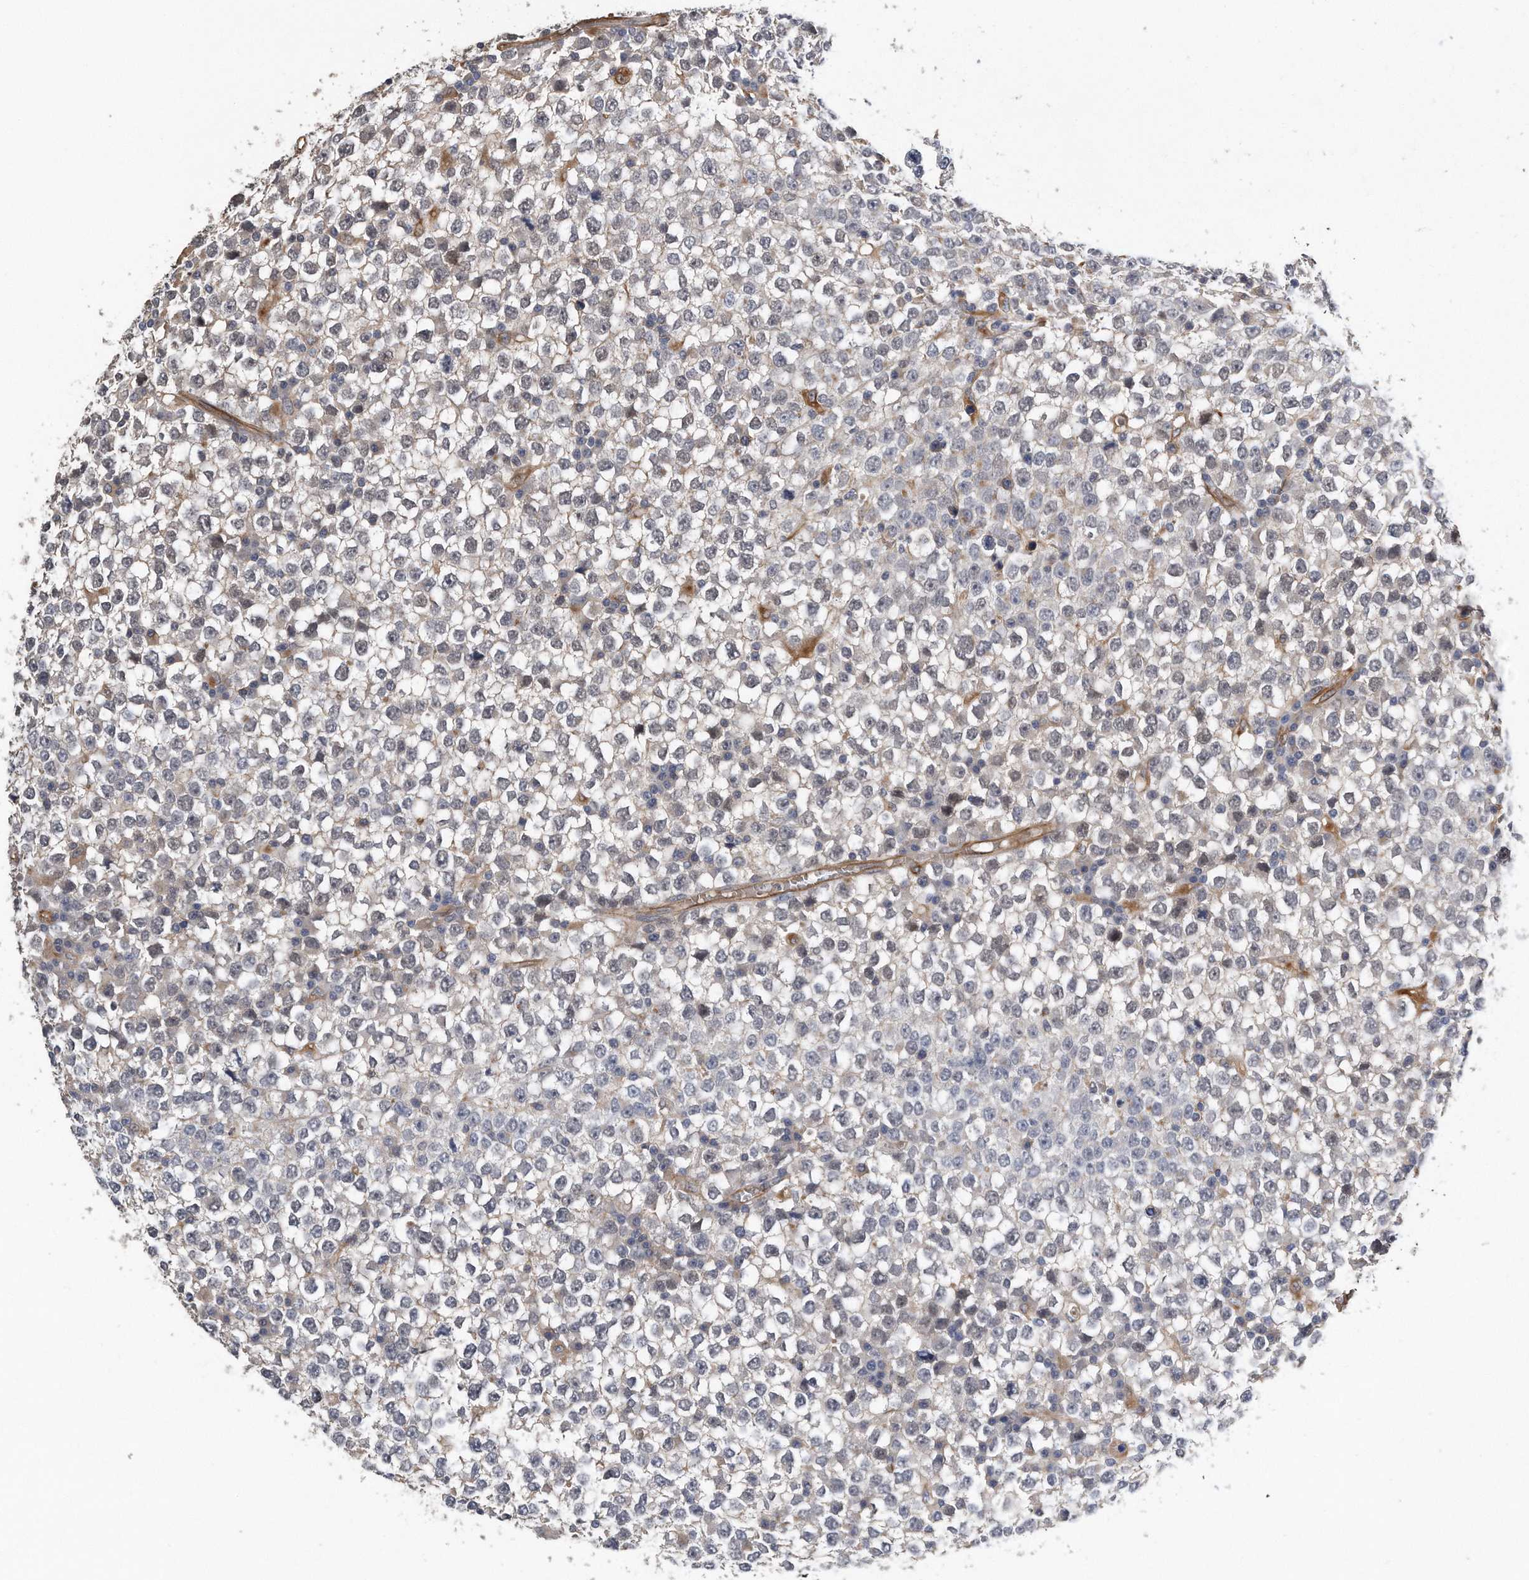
{"staining": {"intensity": "negative", "quantity": "none", "location": "none"}, "tissue": "testis cancer", "cell_type": "Tumor cells", "image_type": "cancer", "snomed": [{"axis": "morphology", "description": "Seminoma, NOS"}, {"axis": "topography", "description": "Testis"}], "caption": "Immunohistochemistry (IHC) of testis cancer exhibits no staining in tumor cells.", "gene": "GPC1", "patient": {"sex": "male", "age": 65}}